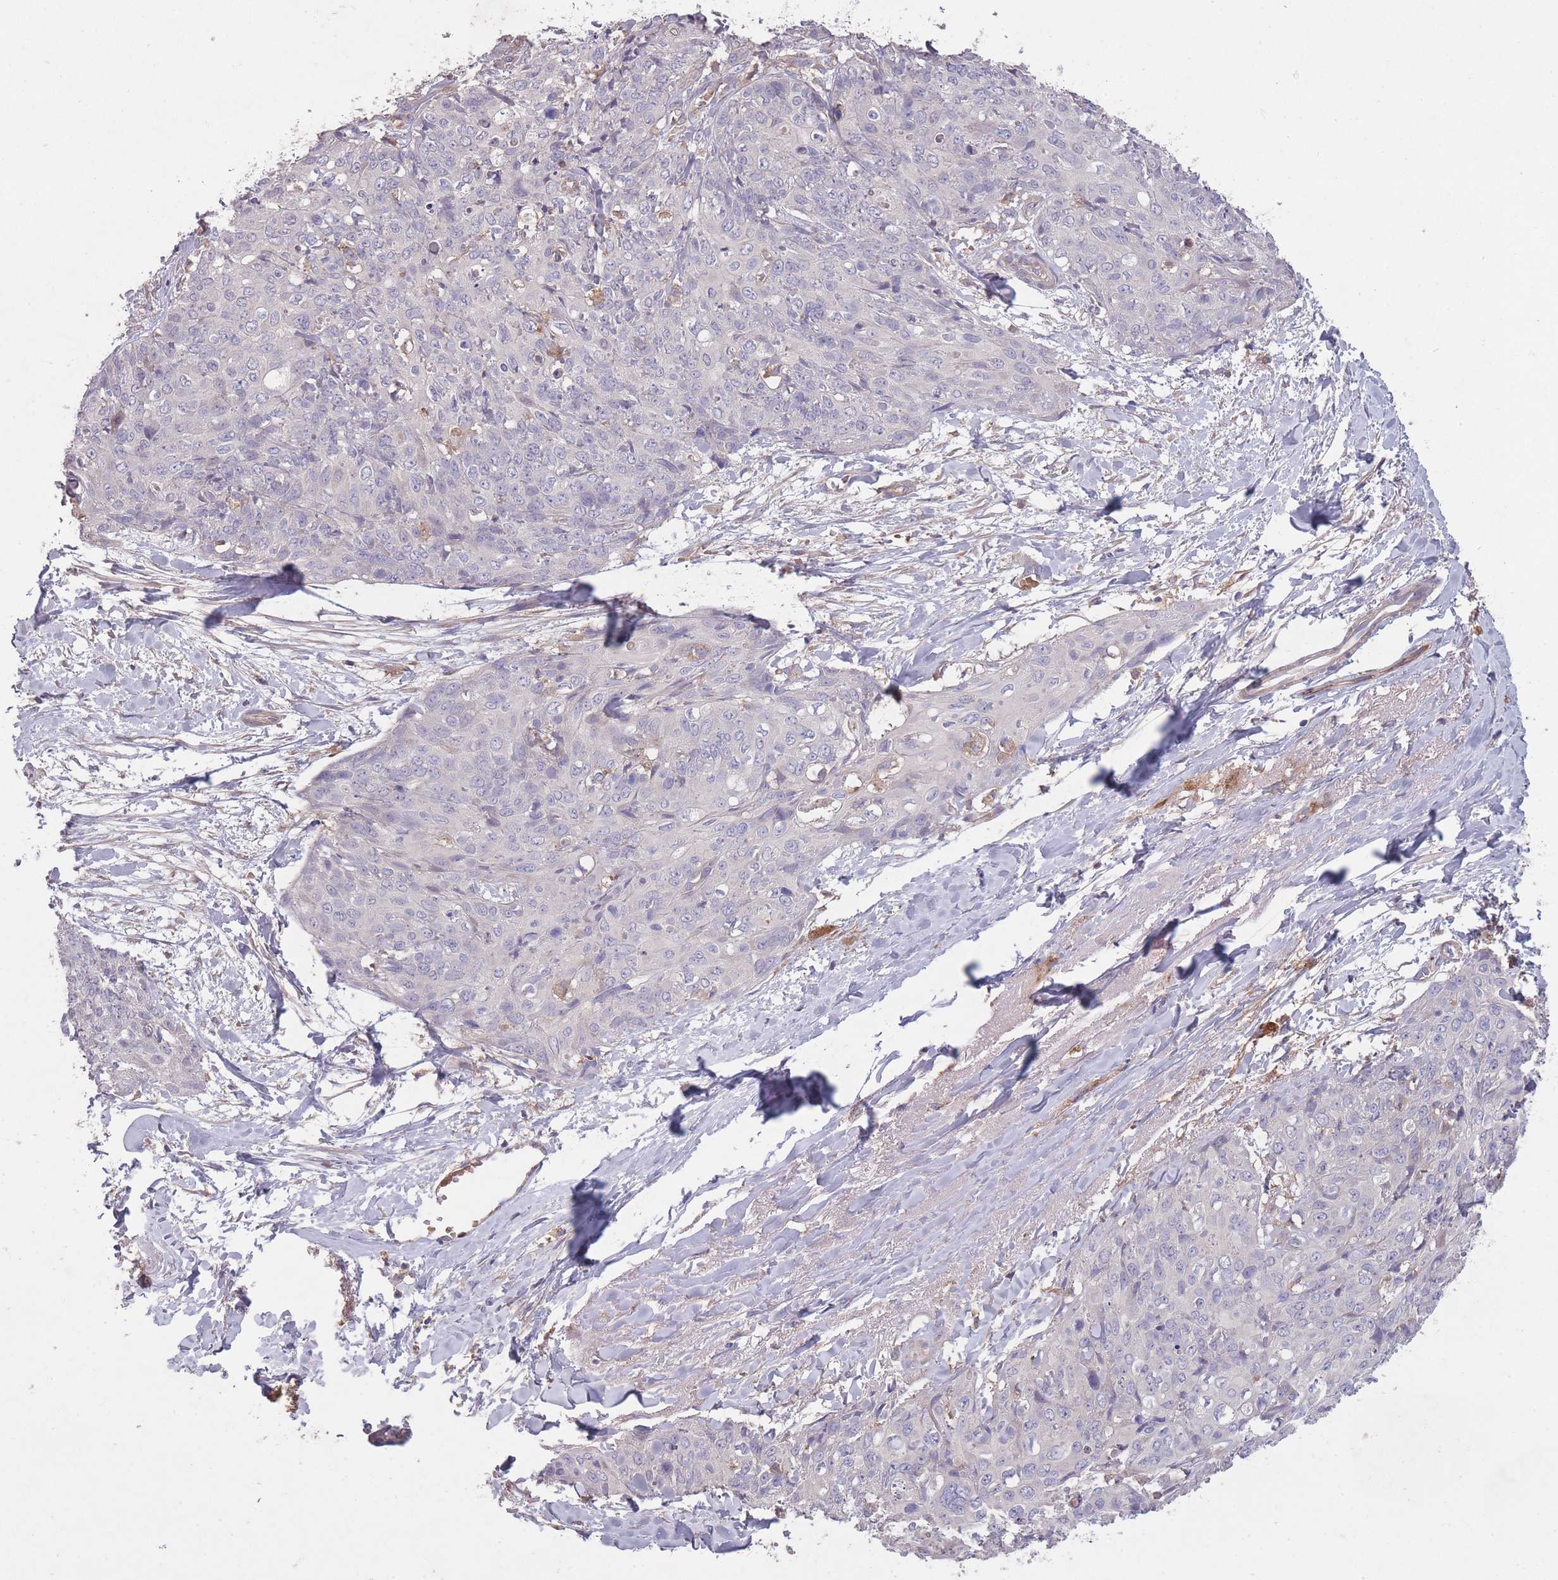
{"staining": {"intensity": "negative", "quantity": "none", "location": "none"}, "tissue": "skin cancer", "cell_type": "Tumor cells", "image_type": "cancer", "snomed": [{"axis": "morphology", "description": "Squamous cell carcinoma, NOS"}, {"axis": "topography", "description": "Skin"}, {"axis": "topography", "description": "Vulva"}], "caption": "An immunohistochemistry histopathology image of skin squamous cell carcinoma is shown. There is no staining in tumor cells of skin squamous cell carcinoma.", "gene": "OR2V2", "patient": {"sex": "female", "age": 85}}